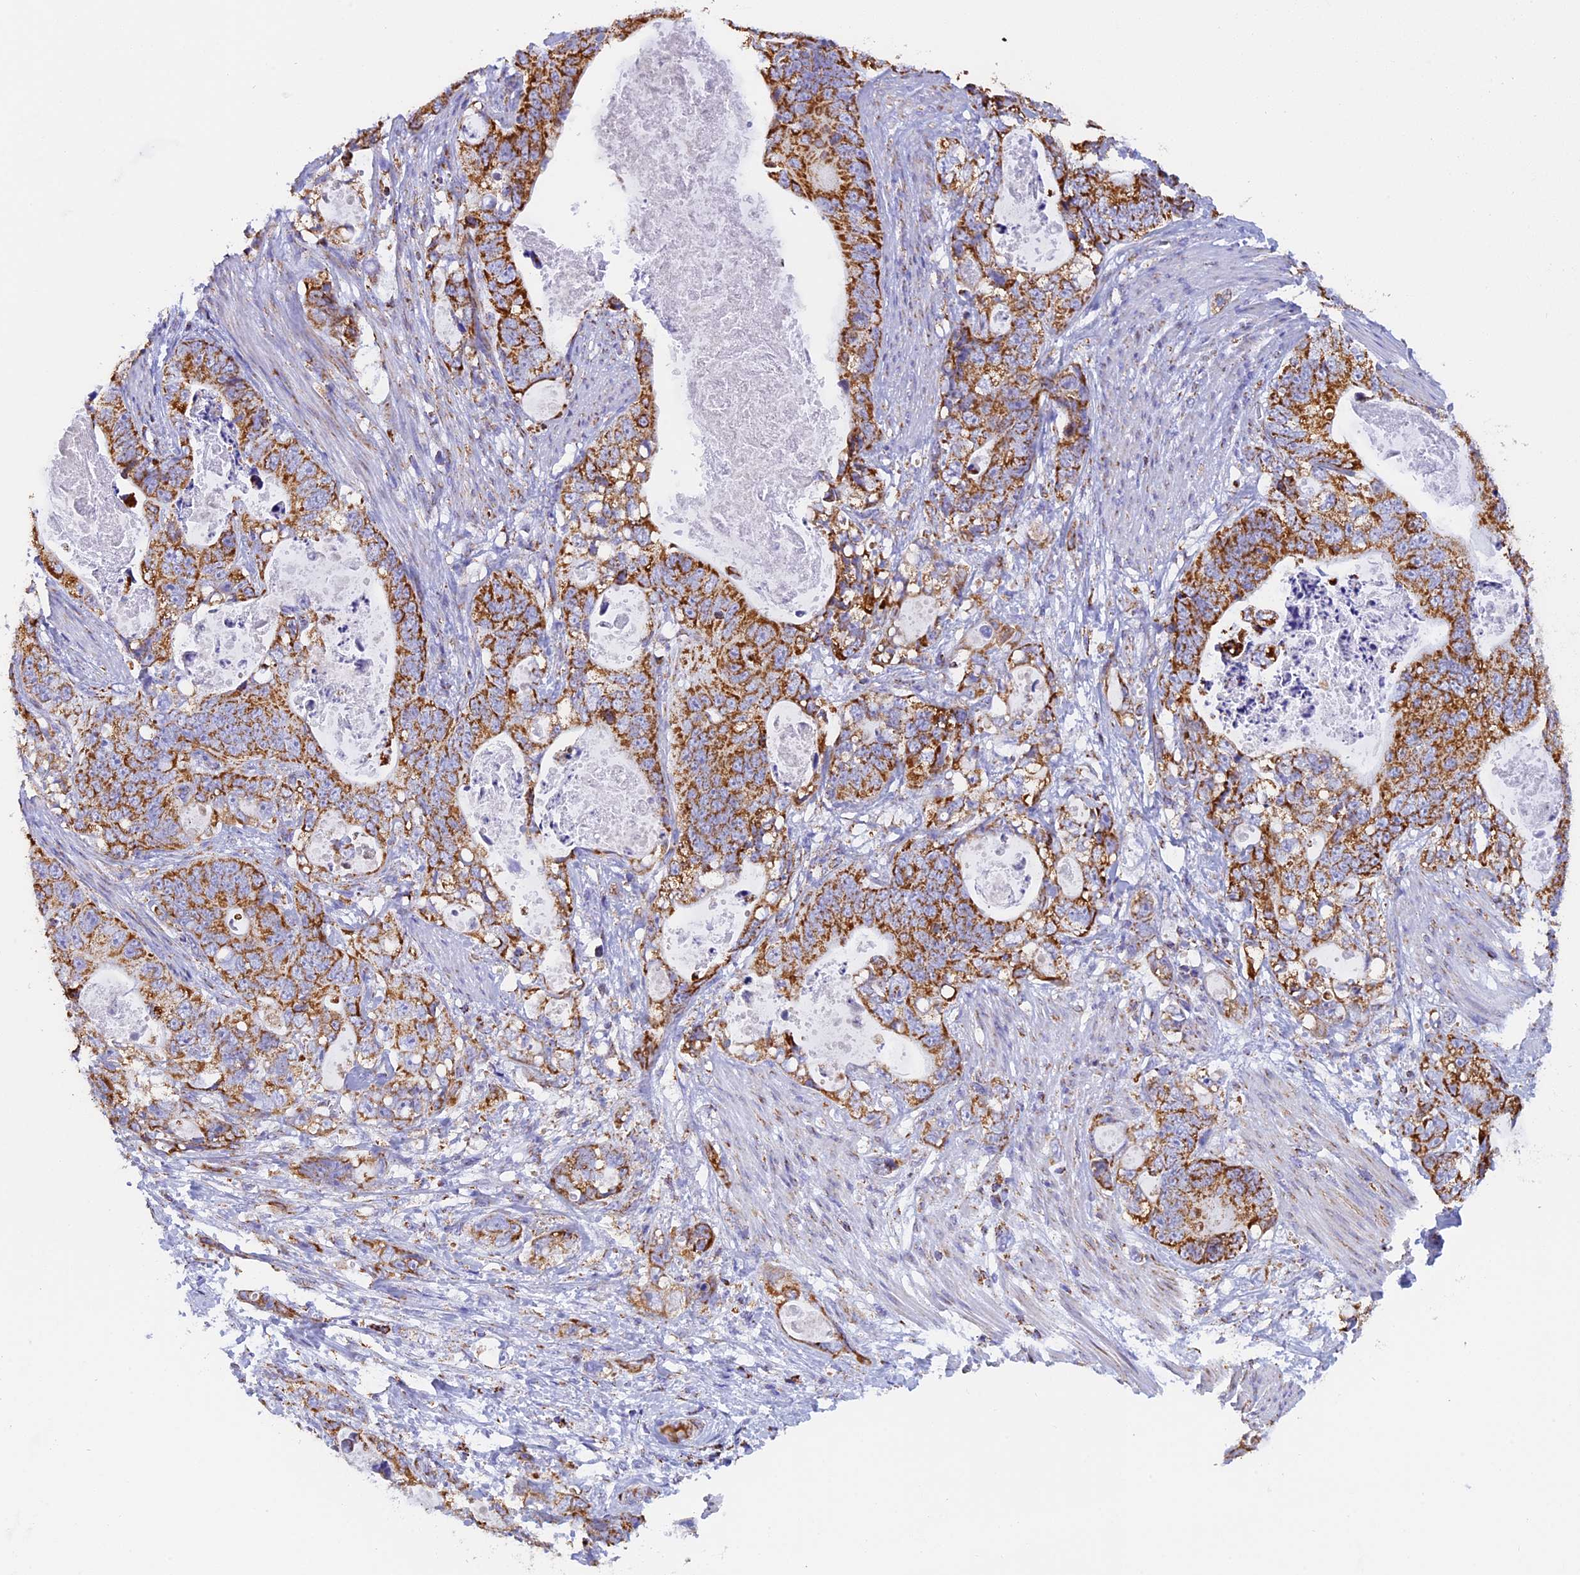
{"staining": {"intensity": "strong", "quantity": ">75%", "location": "cytoplasmic/membranous"}, "tissue": "stomach cancer", "cell_type": "Tumor cells", "image_type": "cancer", "snomed": [{"axis": "morphology", "description": "Normal tissue, NOS"}, {"axis": "morphology", "description": "Adenocarcinoma, NOS"}, {"axis": "topography", "description": "Stomach"}], "caption": "Protein expression analysis of human stomach cancer reveals strong cytoplasmic/membranous staining in about >75% of tumor cells.", "gene": "KCNG1", "patient": {"sex": "female", "age": 89}}